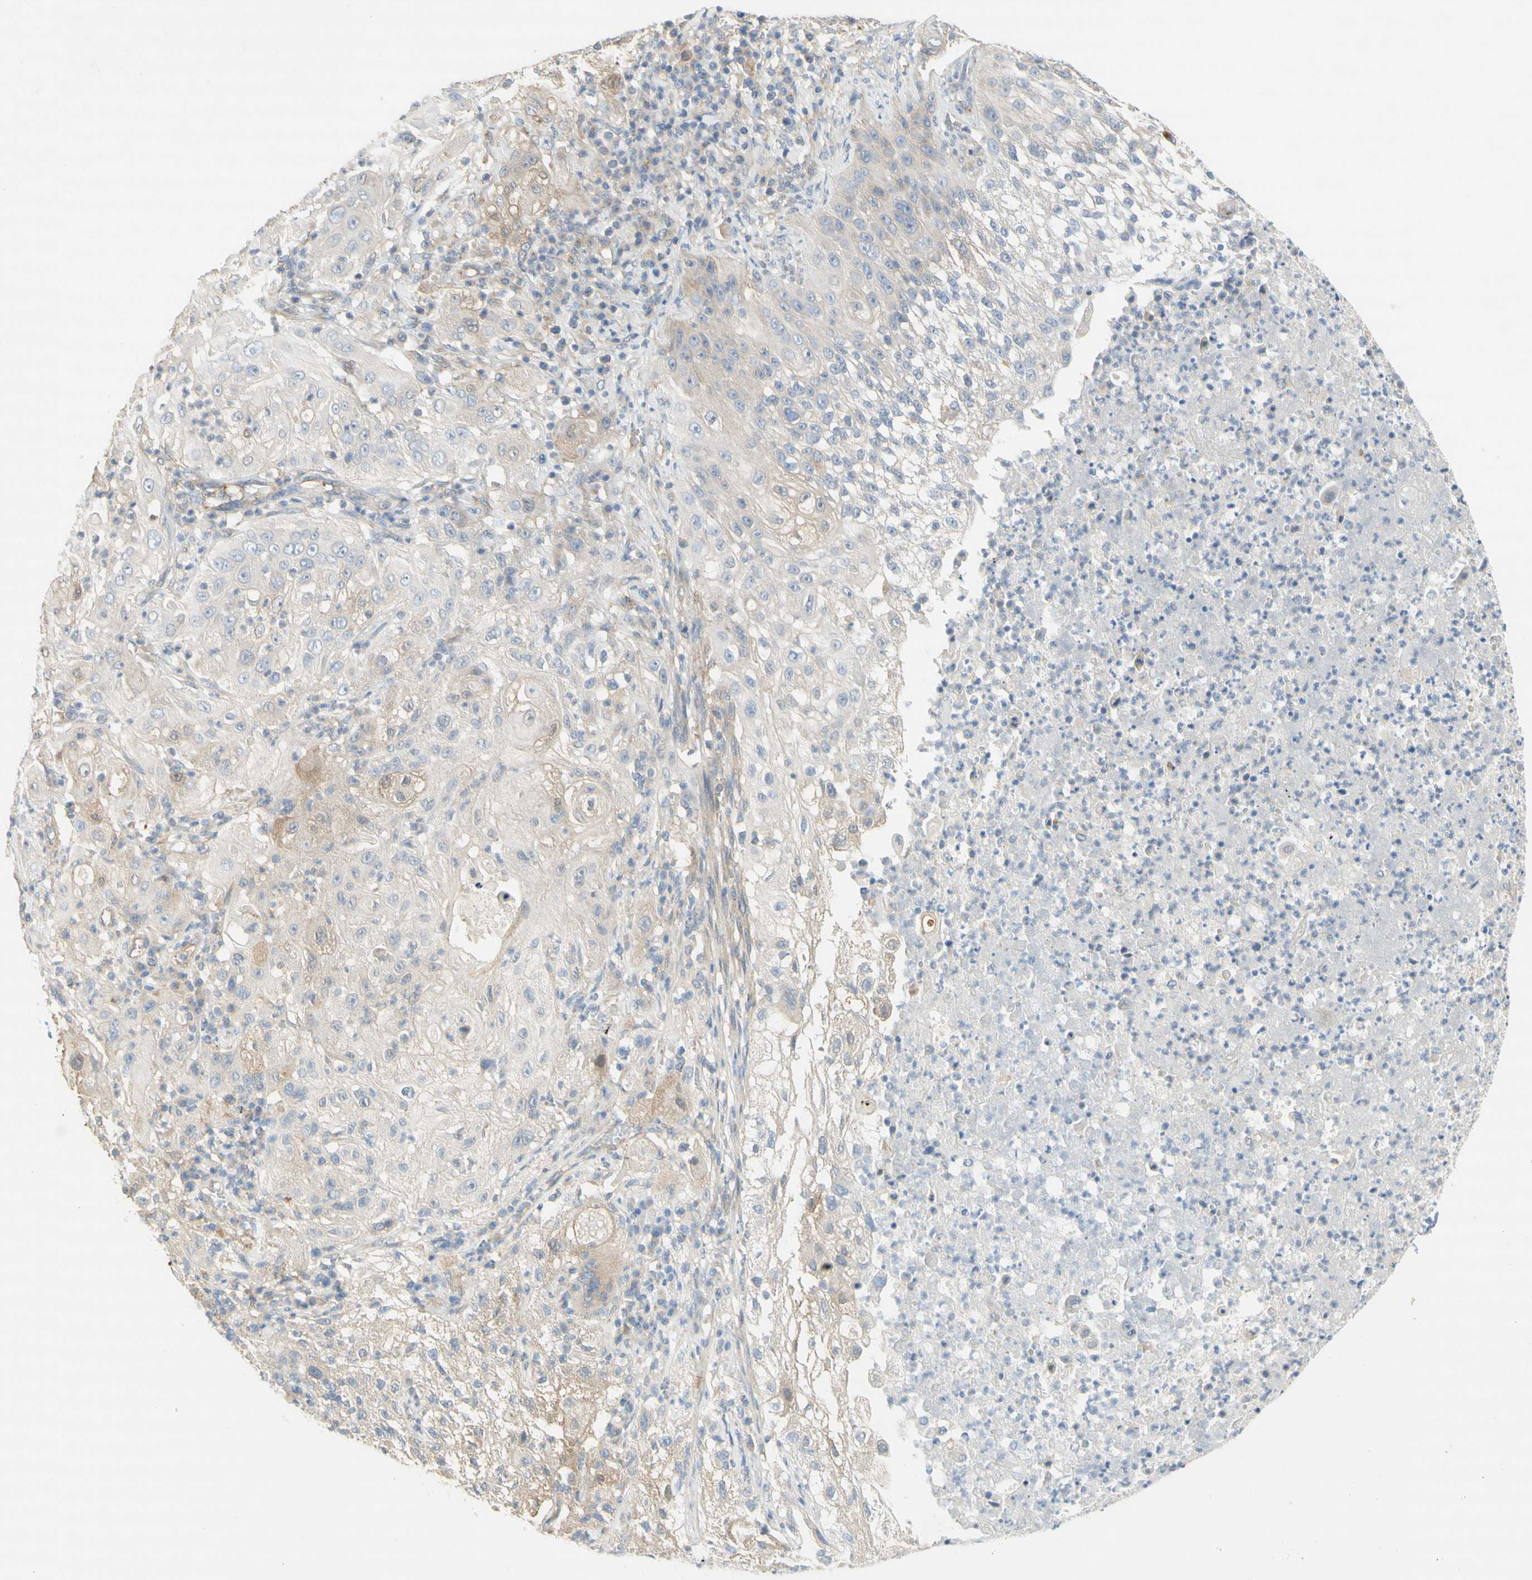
{"staining": {"intensity": "weak", "quantity": "<25%", "location": "cytoplasmic/membranous"}, "tissue": "lung cancer", "cell_type": "Tumor cells", "image_type": "cancer", "snomed": [{"axis": "morphology", "description": "Inflammation, NOS"}, {"axis": "morphology", "description": "Squamous cell carcinoma, NOS"}, {"axis": "topography", "description": "Lymph node"}, {"axis": "topography", "description": "Soft tissue"}, {"axis": "topography", "description": "Lung"}], "caption": "Tumor cells show no significant protein staining in squamous cell carcinoma (lung).", "gene": "DYNC1H1", "patient": {"sex": "male", "age": 66}}